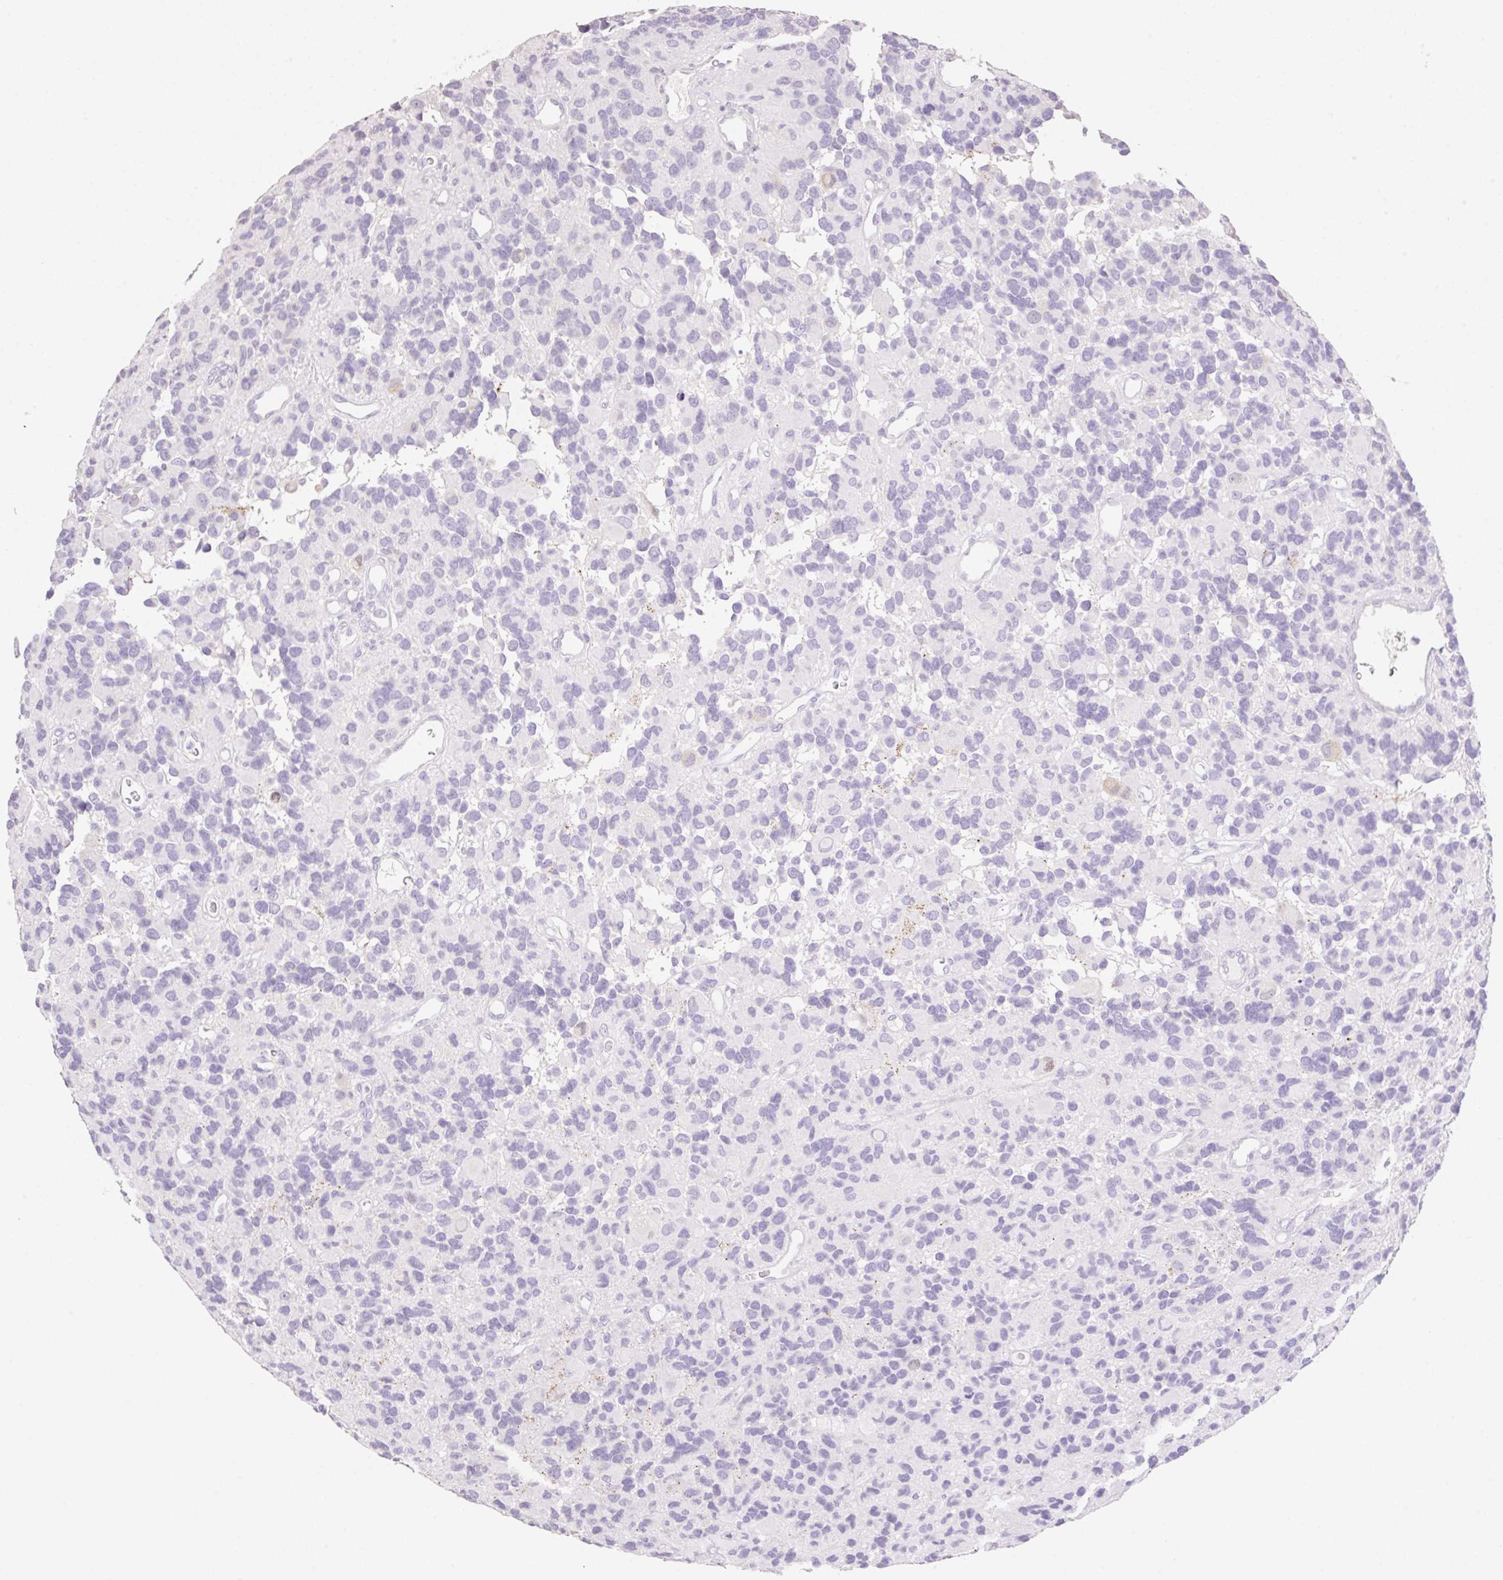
{"staining": {"intensity": "negative", "quantity": "none", "location": "none"}, "tissue": "glioma", "cell_type": "Tumor cells", "image_type": "cancer", "snomed": [{"axis": "morphology", "description": "Glioma, malignant, High grade"}, {"axis": "topography", "description": "Brain"}], "caption": "Human malignant glioma (high-grade) stained for a protein using immunohistochemistry (IHC) exhibits no positivity in tumor cells.", "gene": "HCRTR2", "patient": {"sex": "male", "age": 77}}